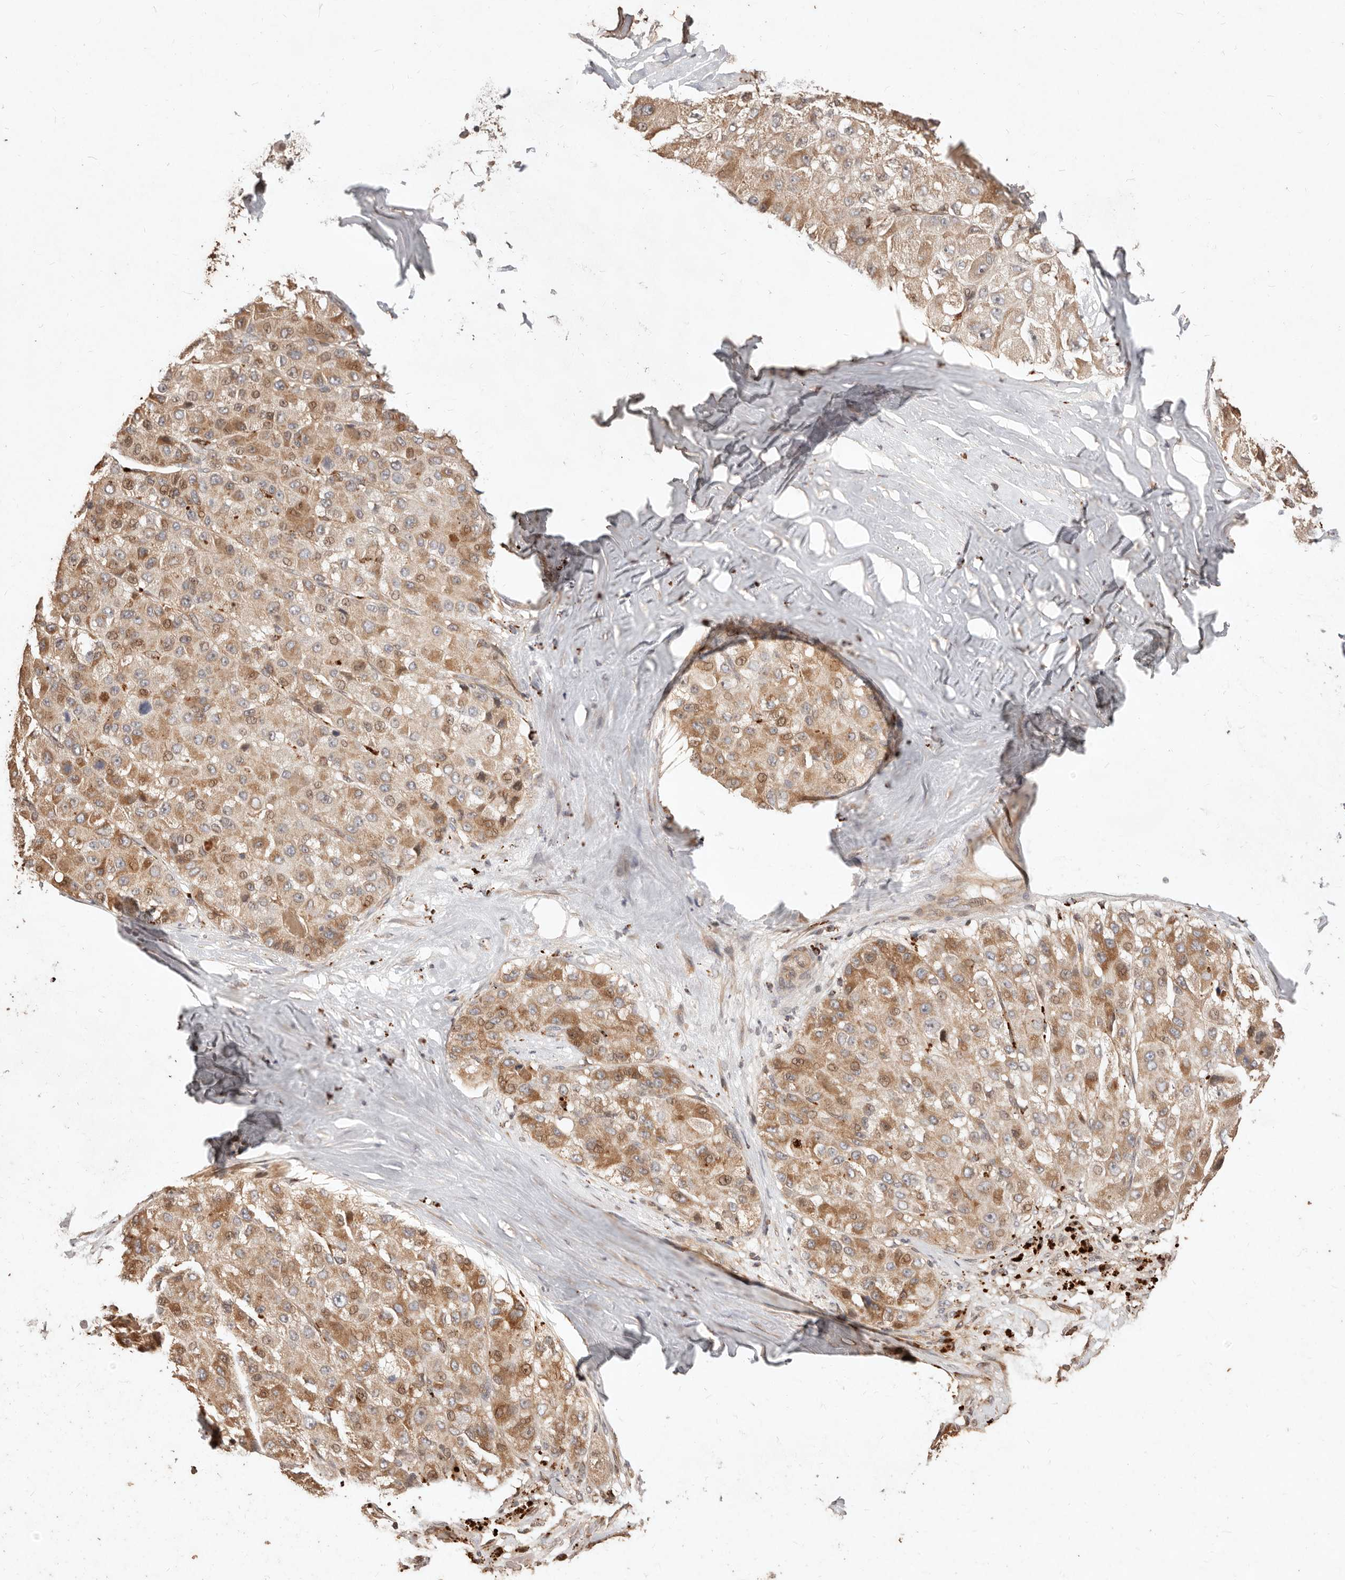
{"staining": {"intensity": "moderate", "quantity": ">75%", "location": "cytoplasmic/membranous,nuclear"}, "tissue": "liver cancer", "cell_type": "Tumor cells", "image_type": "cancer", "snomed": [{"axis": "morphology", "description": "Carcinoma, Hepatocellular, NOS"}, {"axis": "topography", "description": "Liver"}], "caption": "The micrograph shows staining of liver cancer, revealing moderate cytoplasmic/membranous and nuclear protein staining (brown color) within tumor cells. (Stains: DAB (3,3'-diaminobenzidine) in brown, nuclei in blue, Microscopy: brightfield microscopy at high magnification).", "gene": "KIF9", "patient": {"sex": "male", "age": 80}}